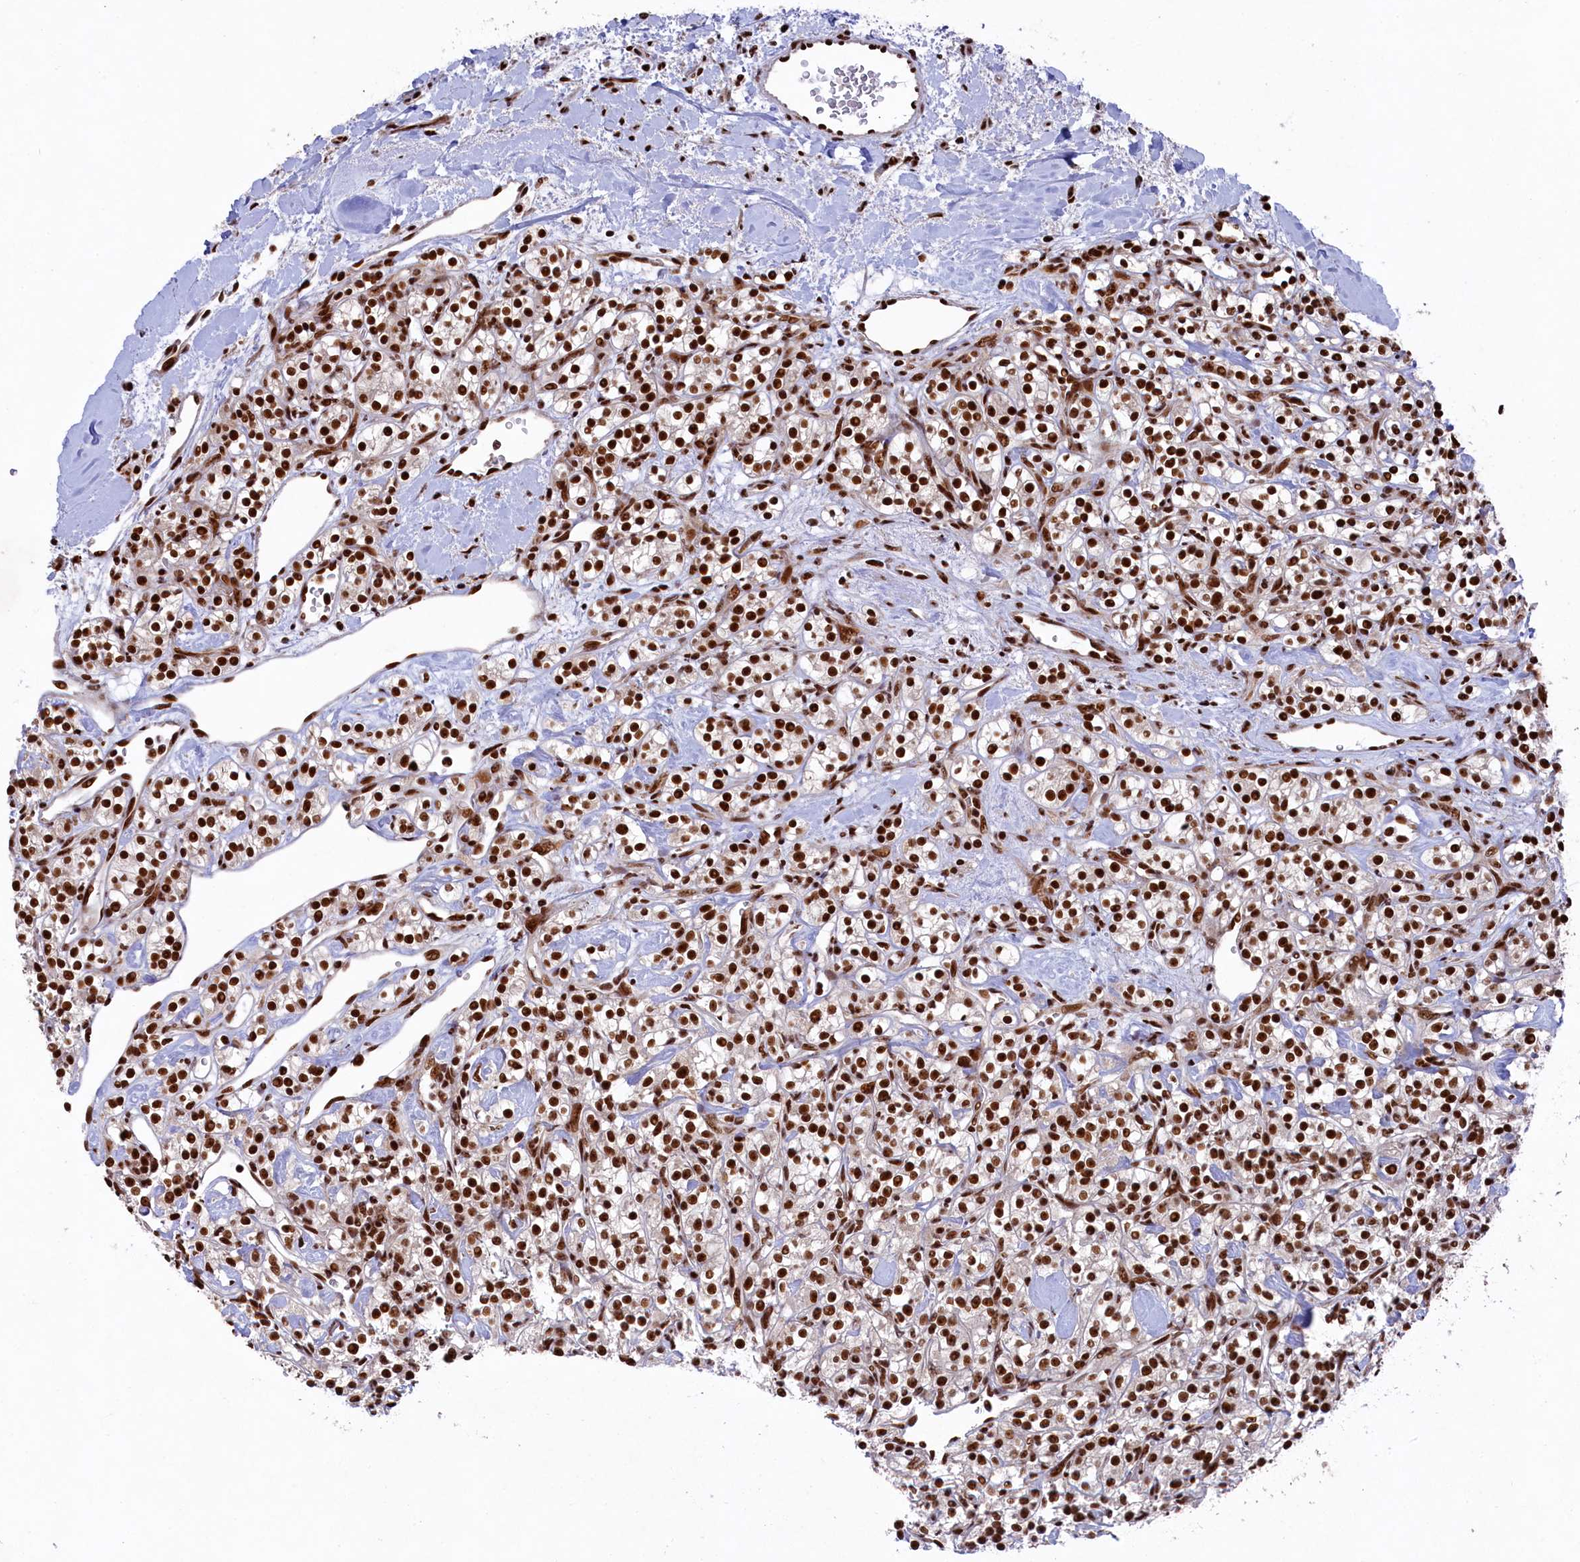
{"staining": {"intensity": "strong", "quantity": ">75%", "location": "nuclear"}, "tissue": "renal cancer", "cell_type": "Tumor cells", "image_type": "cancer", "snomed": [{"axis": "morphology", "description": "Adenocarcinoma, NOS"}, {"axis": "topography", "description": "Kidney"}], "caption": "Immunohistochemistry (IHC) (DAB) staining of human adenocarcinoma (renal) displays strong nuclear protein staining in about >75% of tumor cells. The protein of interest is shown in brown color, while the nuclei are stained blue.", "gene": "PRPF31", "patient": {"sex": "male", "age": 77}}